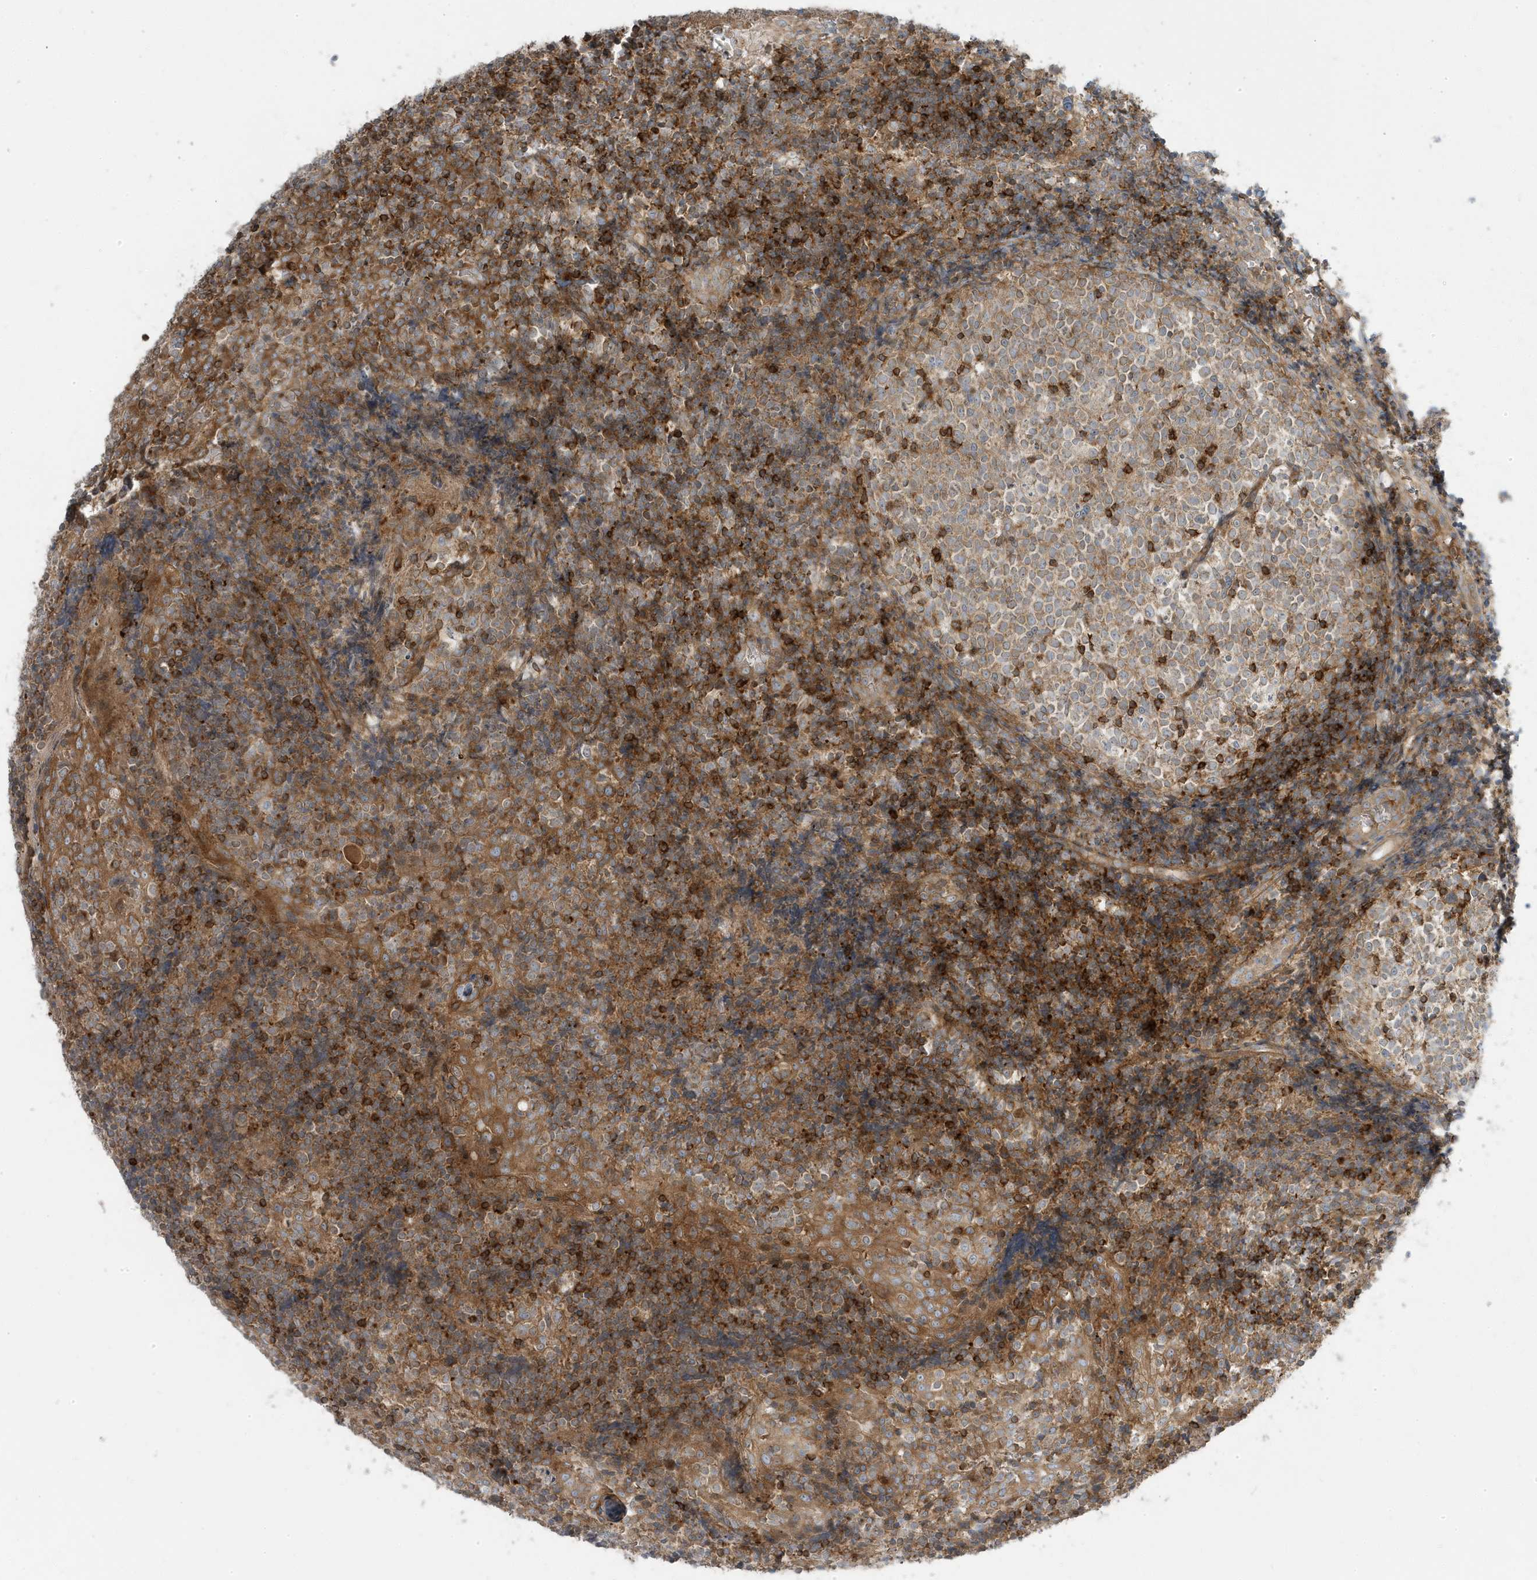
{"staining": {"intensity": "weak", "quantity": "25%-75%", "location": "cytoplasmic/membranous"}, "tissue": "tonsil", "cell_type": "Germinal center cells", "image_type": "normal", "snomed": [{"axis": "morphology", "description": "Normal tissue, NOS"}, {"axis": "topography", "description": "Tonsil"}], "caption": "A brown stain highlights weak cytoplasmic/membranous staining of a protein in germinal center cells of benign tonsil.", "gene": "STAM", "patient": {"sex": "female", "age": 19}}